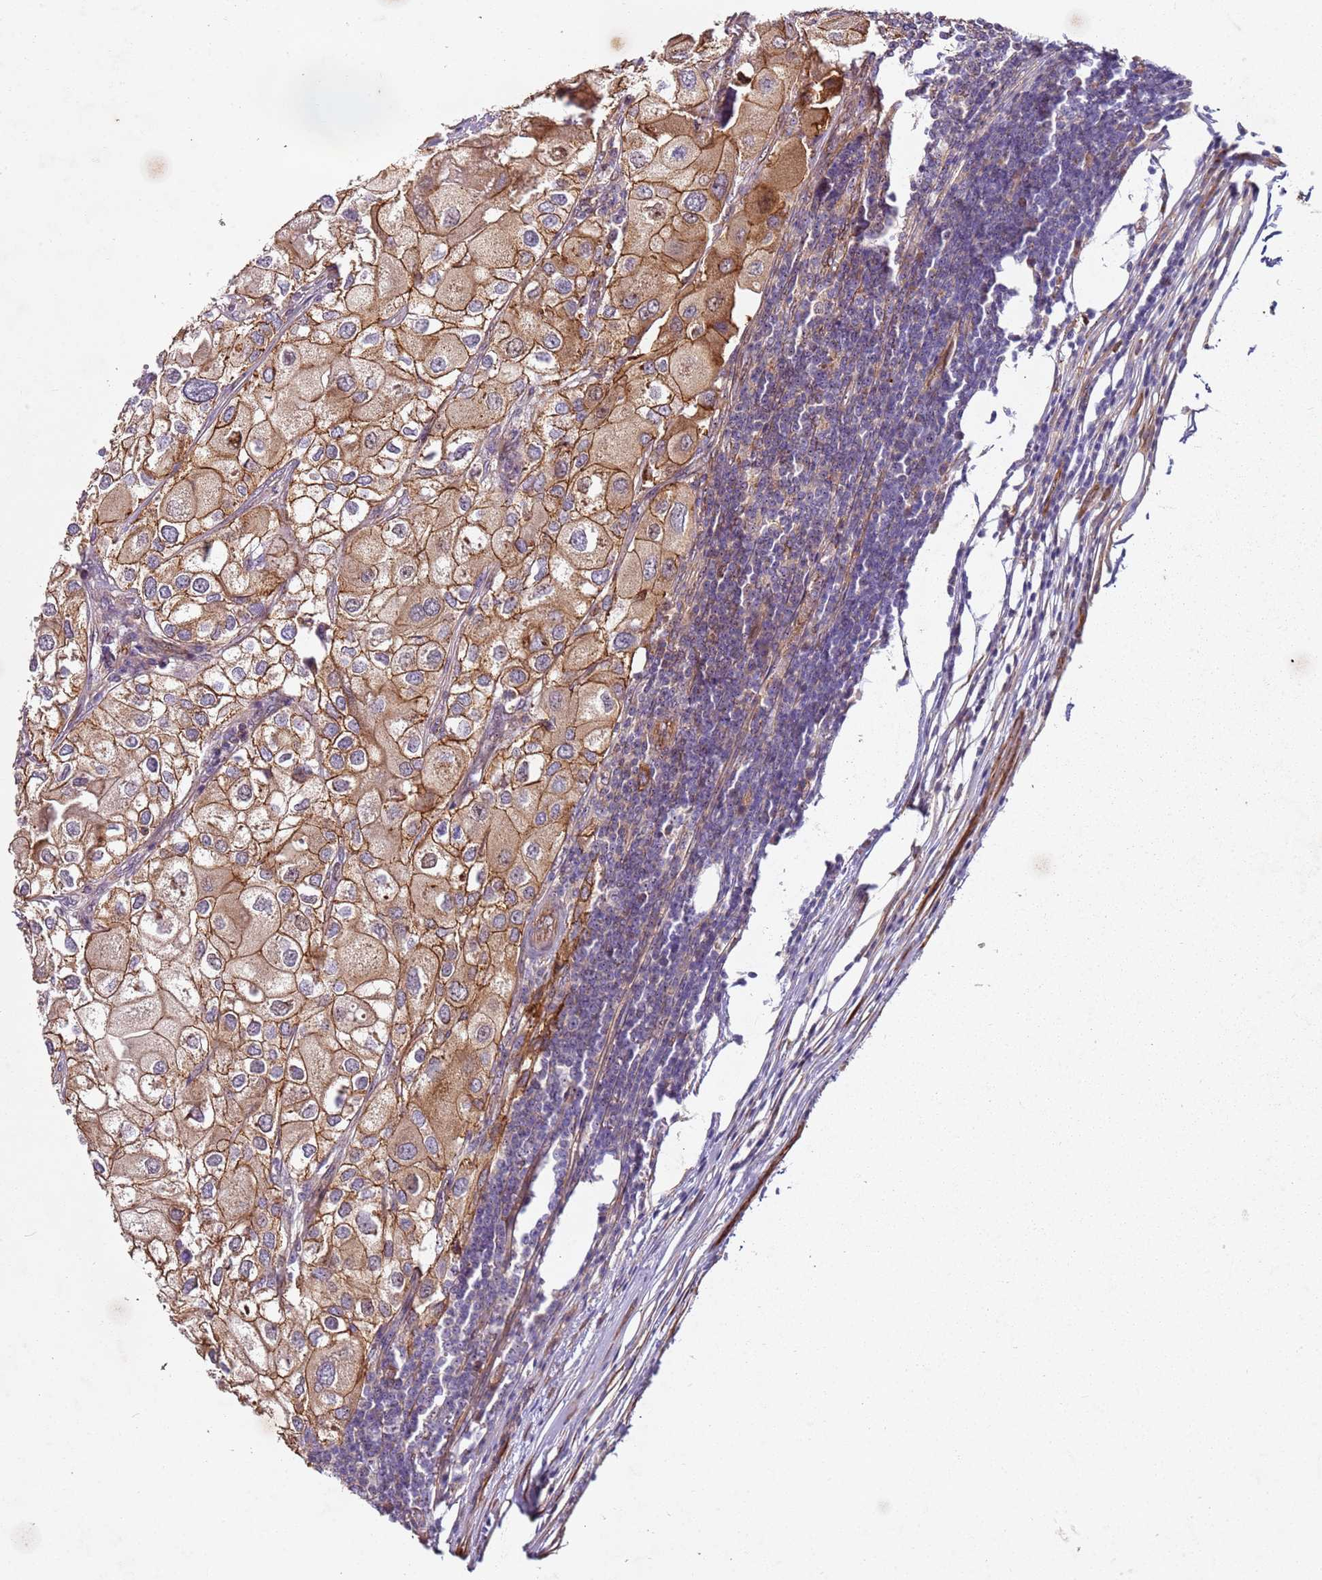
{"staining": {"intensity": "strong", "quantity": ">75%", "location": "cytoplasmic/membranous"}, "tissue": "urothelial cancer", "cell_type": "Tumor cells", "image_type": "cancer", "snomed": [{"axis": "morphology", "description": "Urothelial carcinoma, High grade"}, {"axis": "topography", "description": "Urinary bladder"}], "caption": "High-grade urothelial carcinoma stained for a protein exhibits strong cytoplasmic/membranous positivity in tumor cells.", "gene": "C2CD4B", "patient": {"sex": "male", "age": 64}}